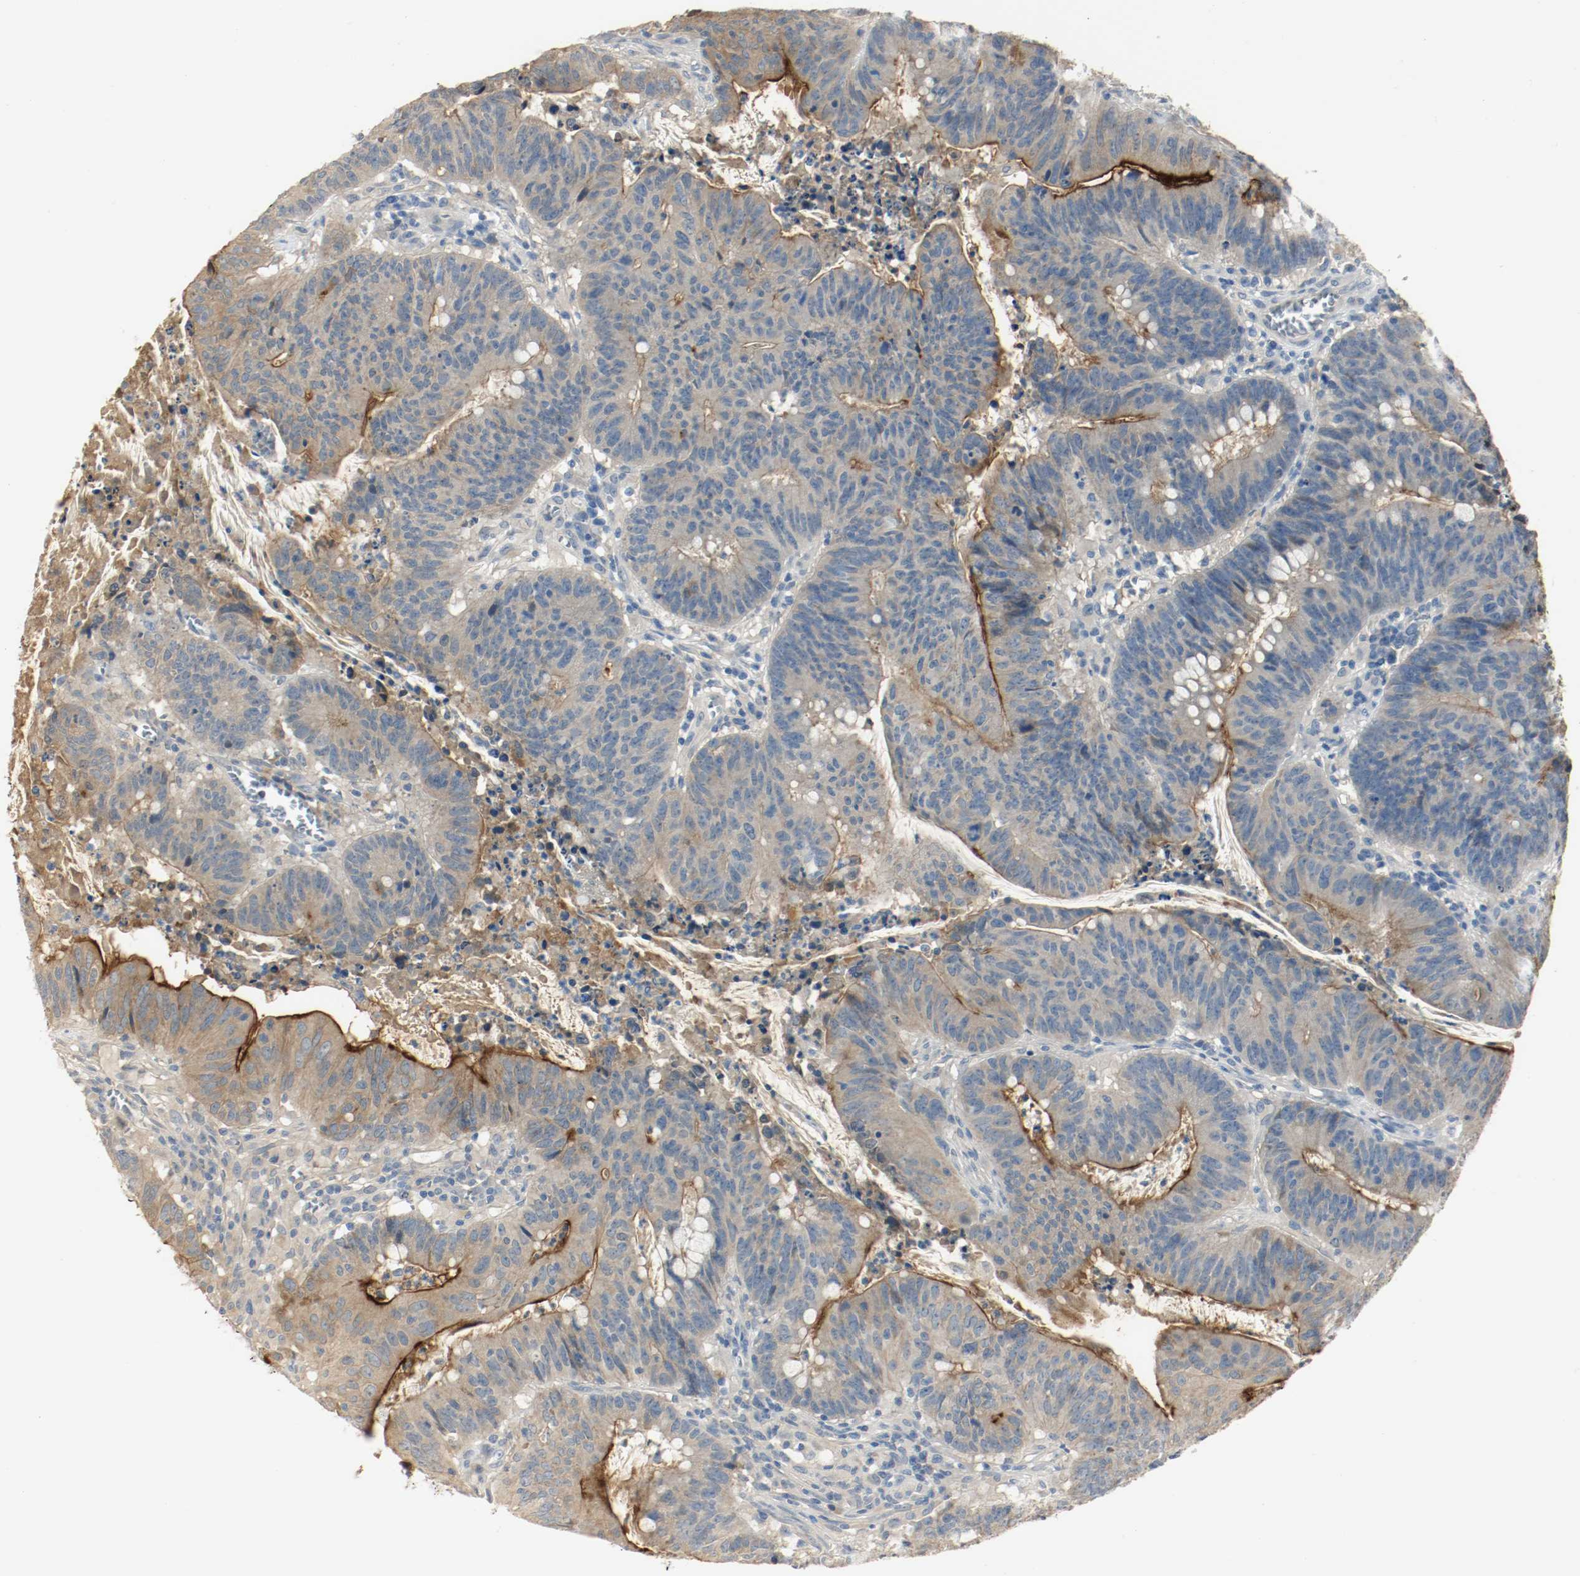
{"staining": {"intensity": "strong", "quantity": "25%-75%", "location": "cytoplasmic/membranous"}, "tissue": "colorectal cancer", "cell_type": "Tumor cells", "image_type": "cancer", "snomed": [{"axis": "morphology", "description": "Adenocarcinoma, NOS"}, {"axis": "topography", "description": "Colon"}], "caption": "Adenocarcinoma (colorectal) stained with a protein marker displays strong staining in tumor cells.", "gene": "MELTF", "patient": {"sex": "male", "age": 45}}